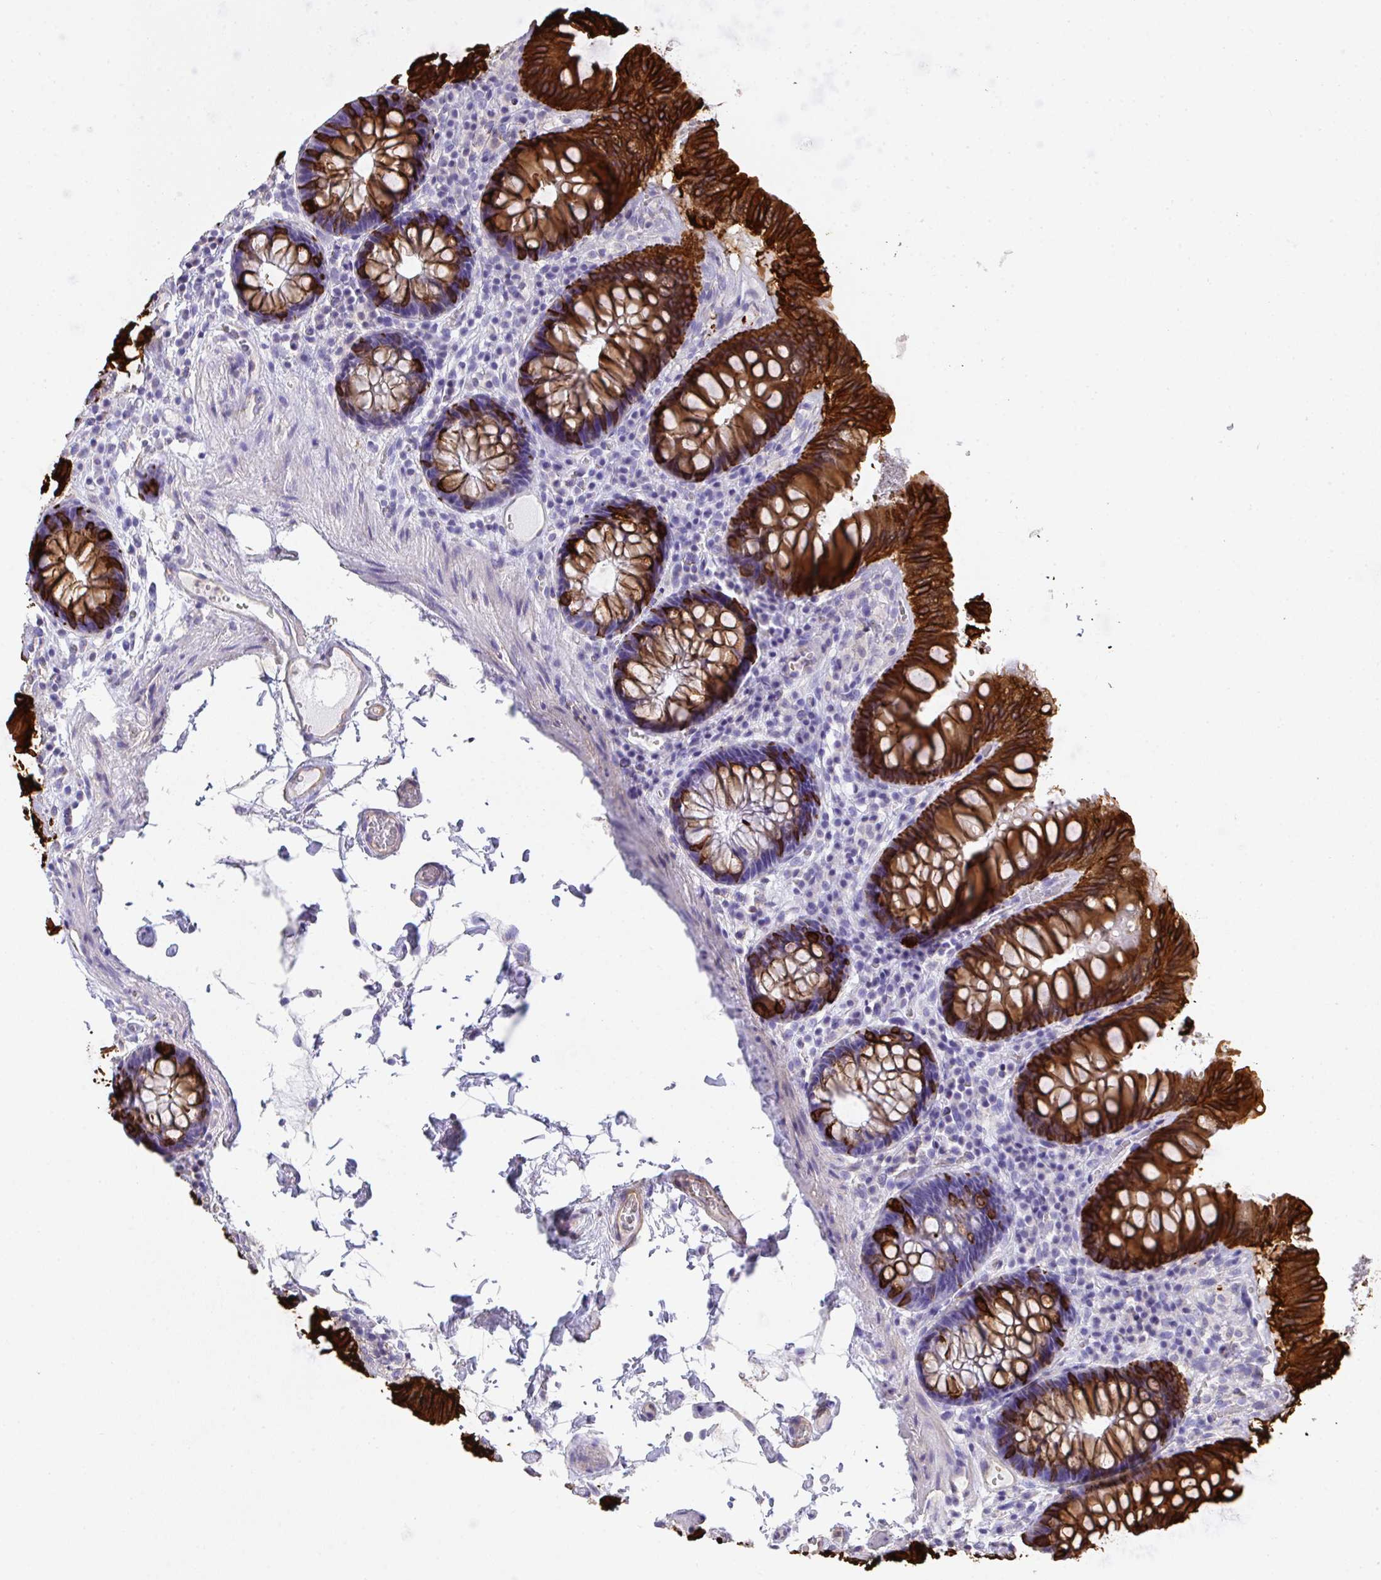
{"staining": {"intensity": "weak", "quantity": "25%-75%", "location": "cytoplasmic/membranous"}, "tissue": "colon", "cell_type": "Endothelial cells", "image_type": "normal", "snomed": [{"axis": "morphology", "description": "Normal tissue, NOS"}, {"axis": "topography", "description": "Colon"}, {"axis": "topography", "description": "Peripheral nerve tissue"}], "caption": "The micrograph shows immunohistochemical staining of benign colon. There is weak cytoplasmic/membranous expression is appreciated in about 25%-75% of endothelial cells. The staining is performed using DAB (3,3'-diaminobenzidine) brown chromogen to label protein expression. The nuclei are counter-stained blue using hematoxylin.", "gene": "TNFAIP8", "patient": {"sex": "male", "age": 84}}